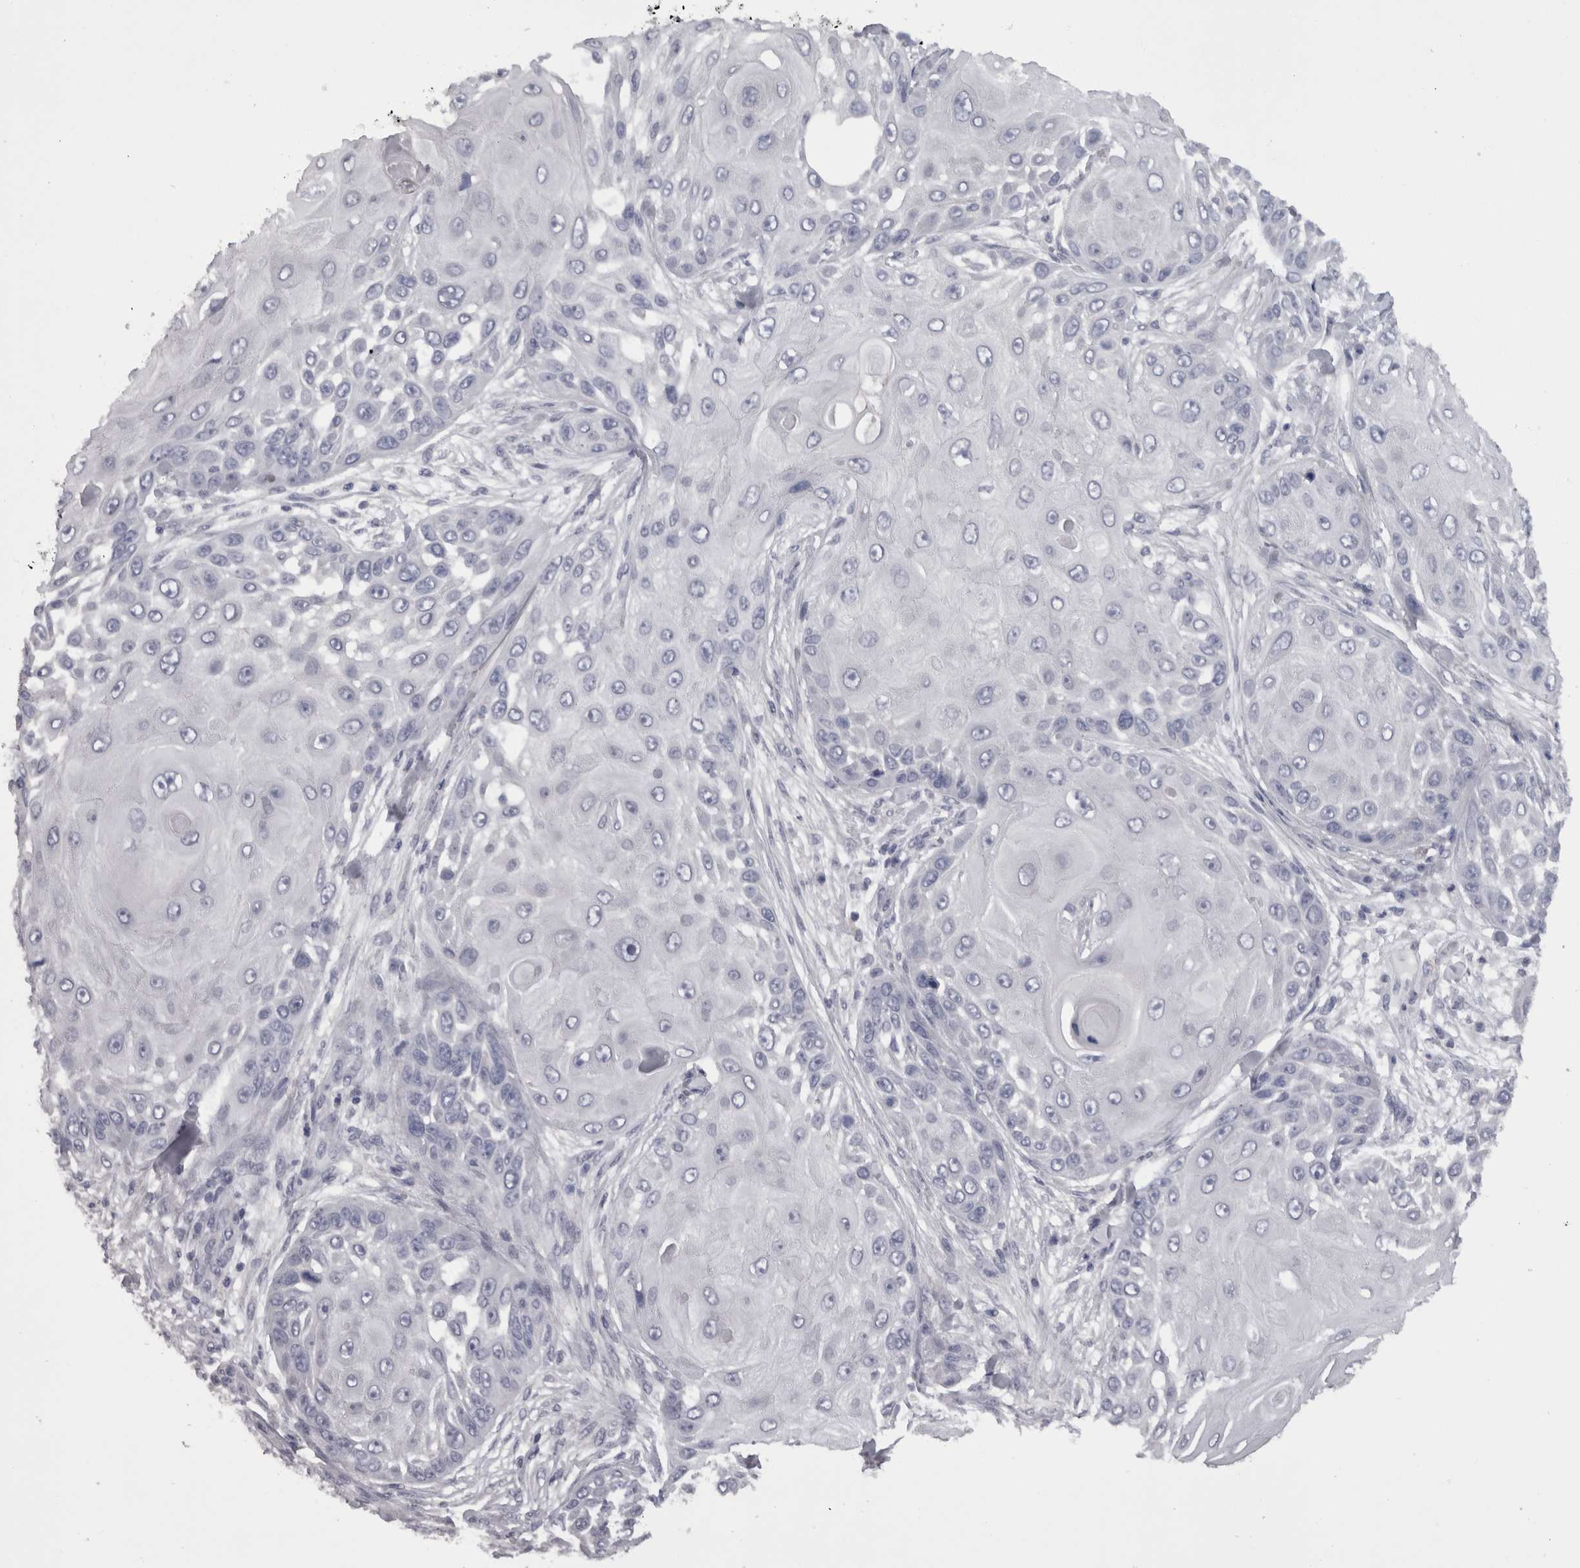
{"staining": {"intensity": "negative", "quantity": "none", "location": "none"}, "tissue": "skin cancer", "cell_type": "Tumor cells", "image_type": "cancer", "snomed": [{"axis": "morphology", "description": "Squamous cell carcinoma, NOS"}, {"axis": "topography", "description": "Skin"}], "caption": "Image shows no protein positivity in tumor cells of skin squamous cell carcinoma tissue.", "gene": "CAMK2D", "patient": {"sex": "female", "age": 44}}